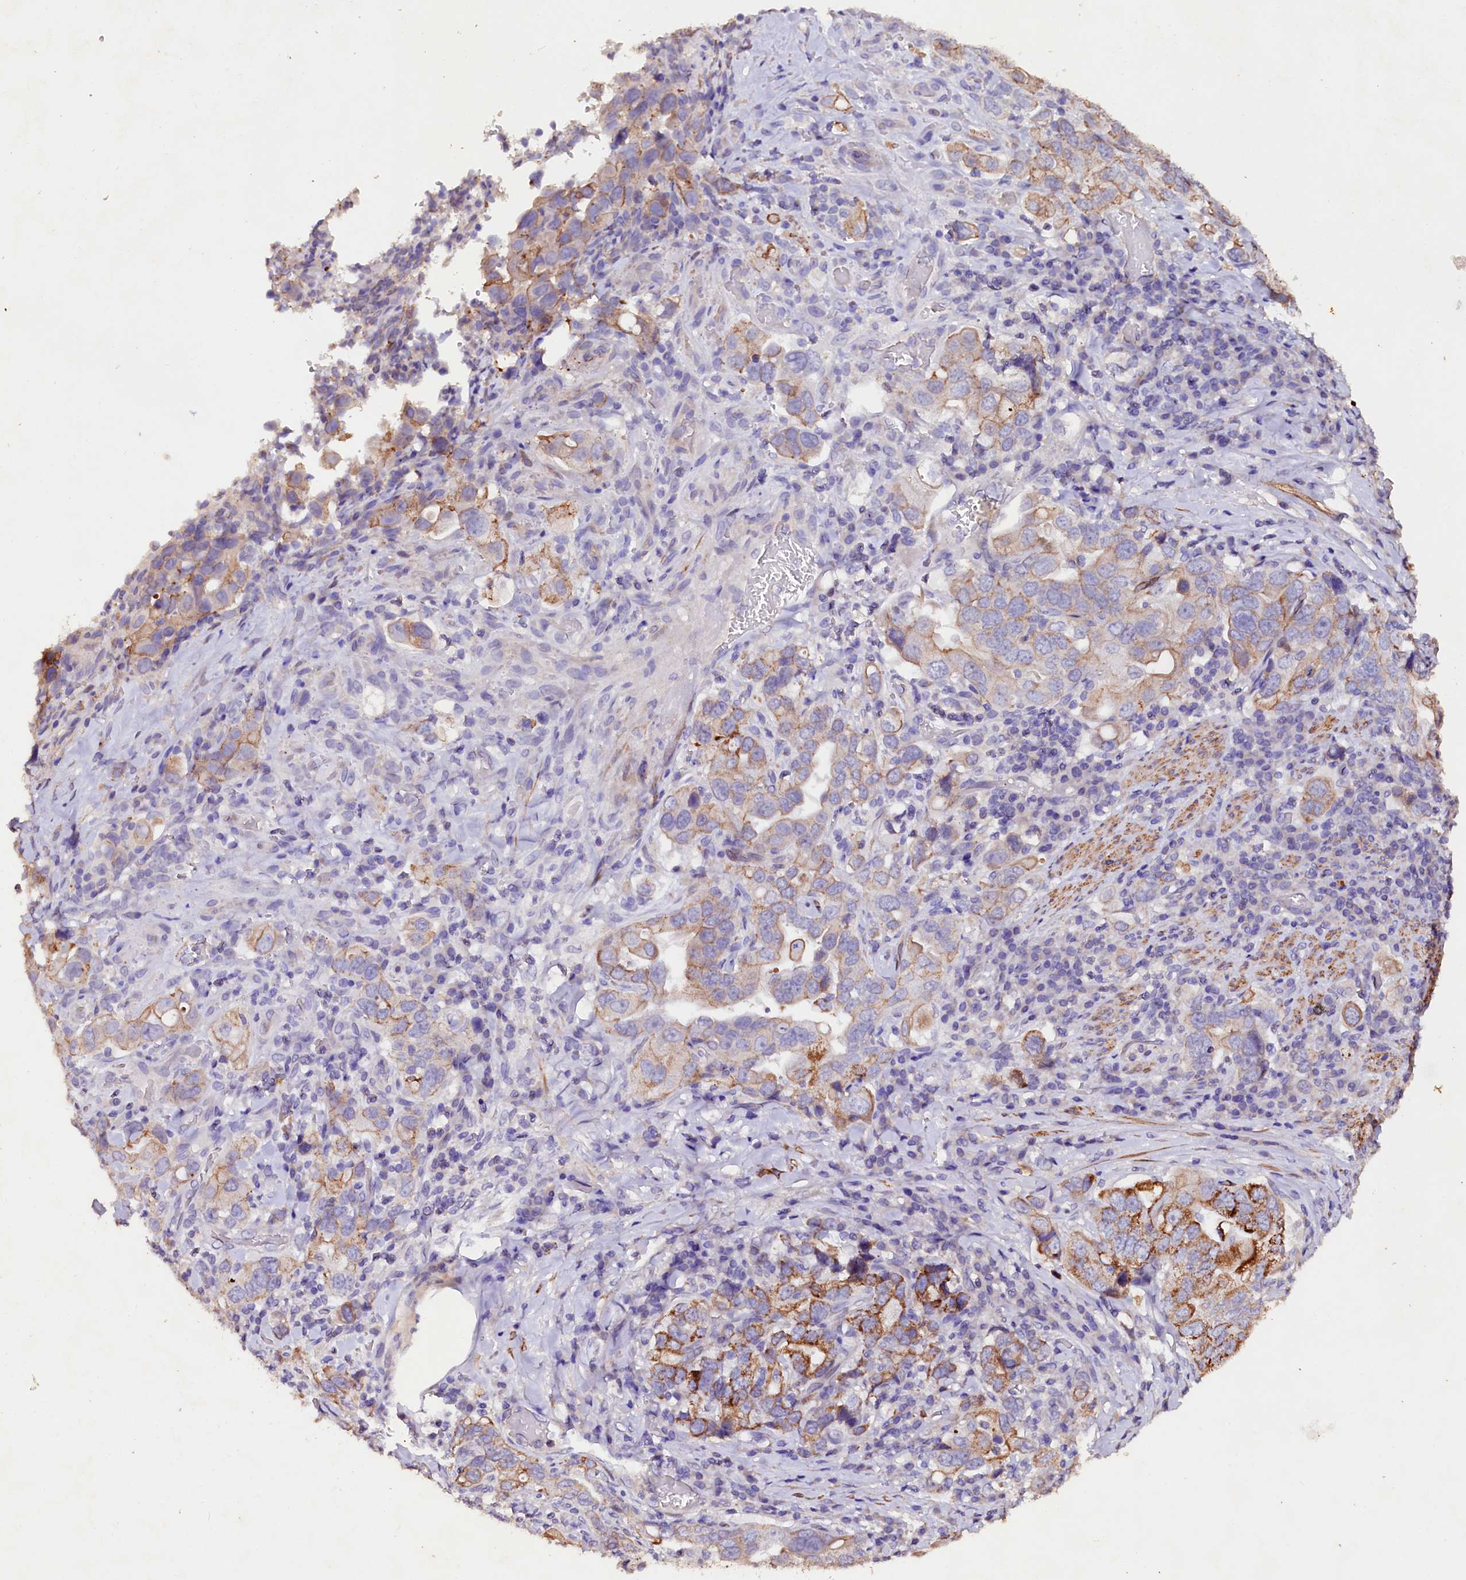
{"staining": {"intensity": "strong", "quantity": "<25%", "location": "cytoplasmic/membranous"}, "tissue": "stomach cancer", "cell_type": "Tumor cells", "image_type": "cancer", "snomed": [{"axis": "morphology", "description": "Adenocarcinoma, NOS"}, {"axis": "topography", "description": "Stomach, upper"}], "caption": "Human stomach adenocarcinoma stained for a protein (brown) reveals strong cytoplasmic/membranous positive staining in about <25% of tumor cells.", "gene": "VPS36", "patient": {"sex": "male", "age": 62}}